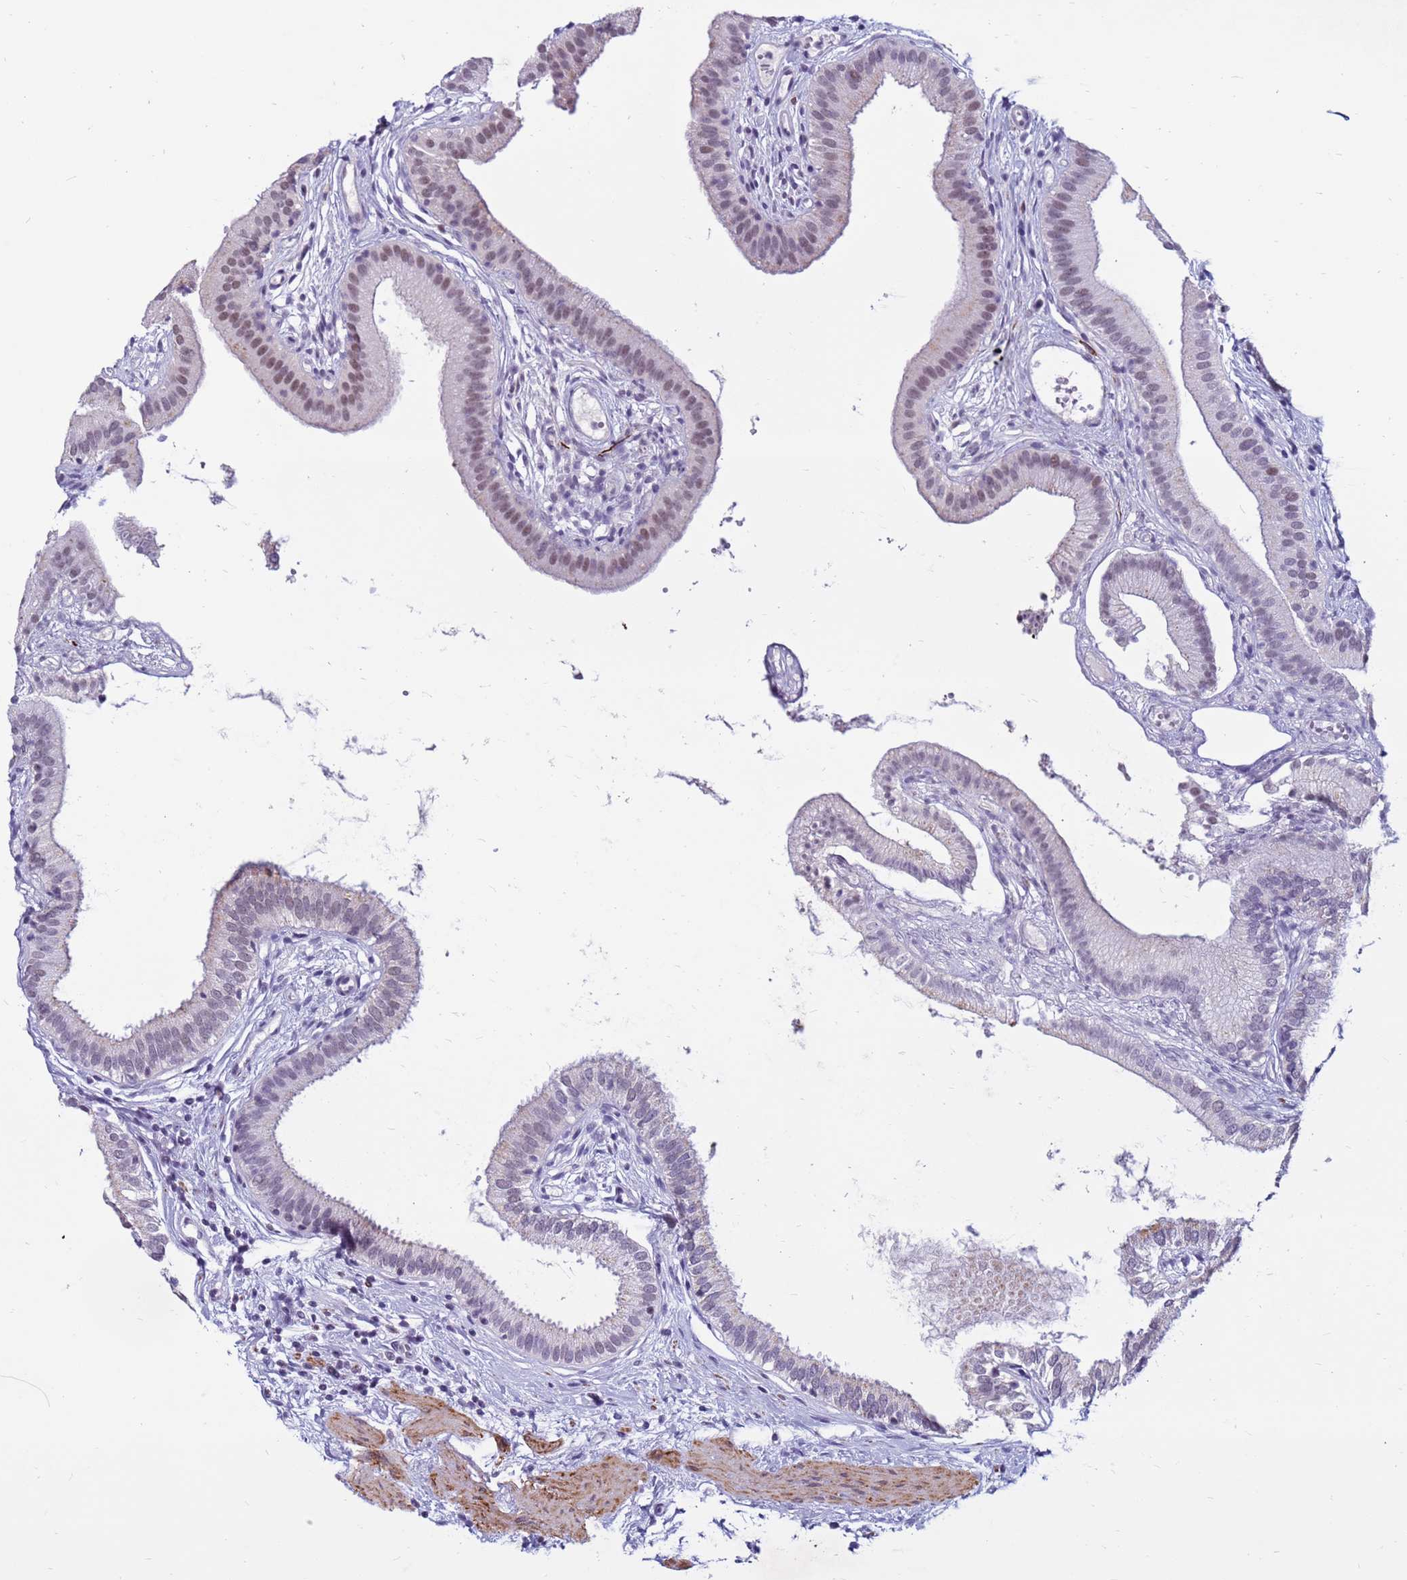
{"staining": {"intensity": "weak", "quantity": "<25%", "location": "cytoplasmic/membranous,nuclear"}, "tissue": "gallbladder", "cell_type": "Glandular cells", "image_type": "normal", "snomed": [{"axis": "morphology", "description": "Normal tissue, NOS"}, {"axis": "topography", "description": "Gallbladder"}], "caption": "The immunohistochemistry (IHC) photomicrograph has no significant staining in glandular cells of gallbladder.", "gene": "CDK2AP2", "patient": {"sex": "female", "age": 54}}